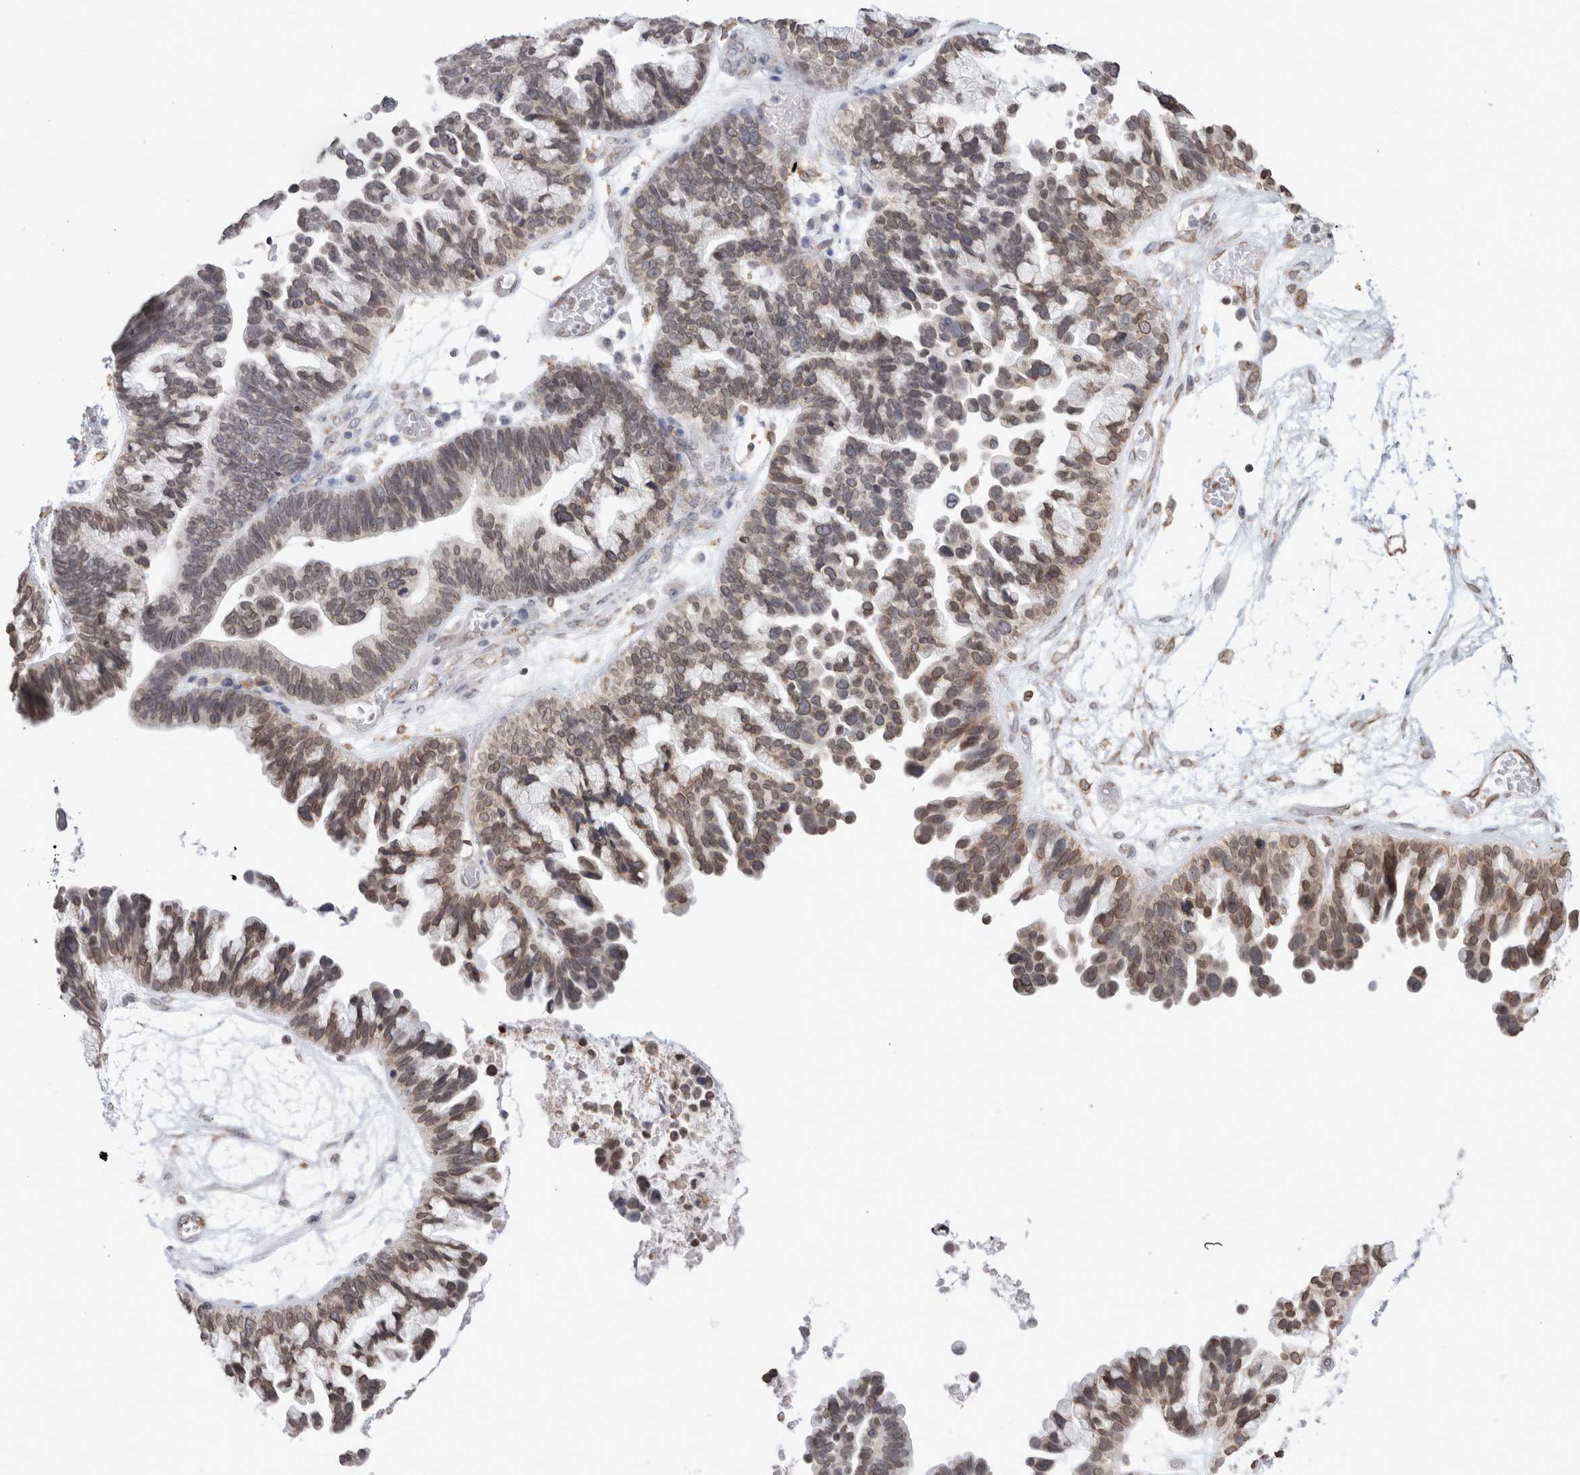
{"staining": {"intensity": "weak", "quantity": "25%-75%", "location": "cytoplasmic/membranous,nuclear"}, "tissue": "ovarian cancer", "cell_type": "Tumor cells", "image_type": "cancer", "snomed": [{"axis": "morphology", "description": "Cystadenocarcinoma, serous, NOS"}, {"axis": "topography", "description": "Ovary"}], "caption": "Ovarian cancer tissue reveals weak cytoplasmic/membranous and nuclear positivity in about 25%-75% of tumor cells, visualized by immunohistochemistry.", "gene": "RBMX2", "patient": {"sex": "female", "age": 56}}